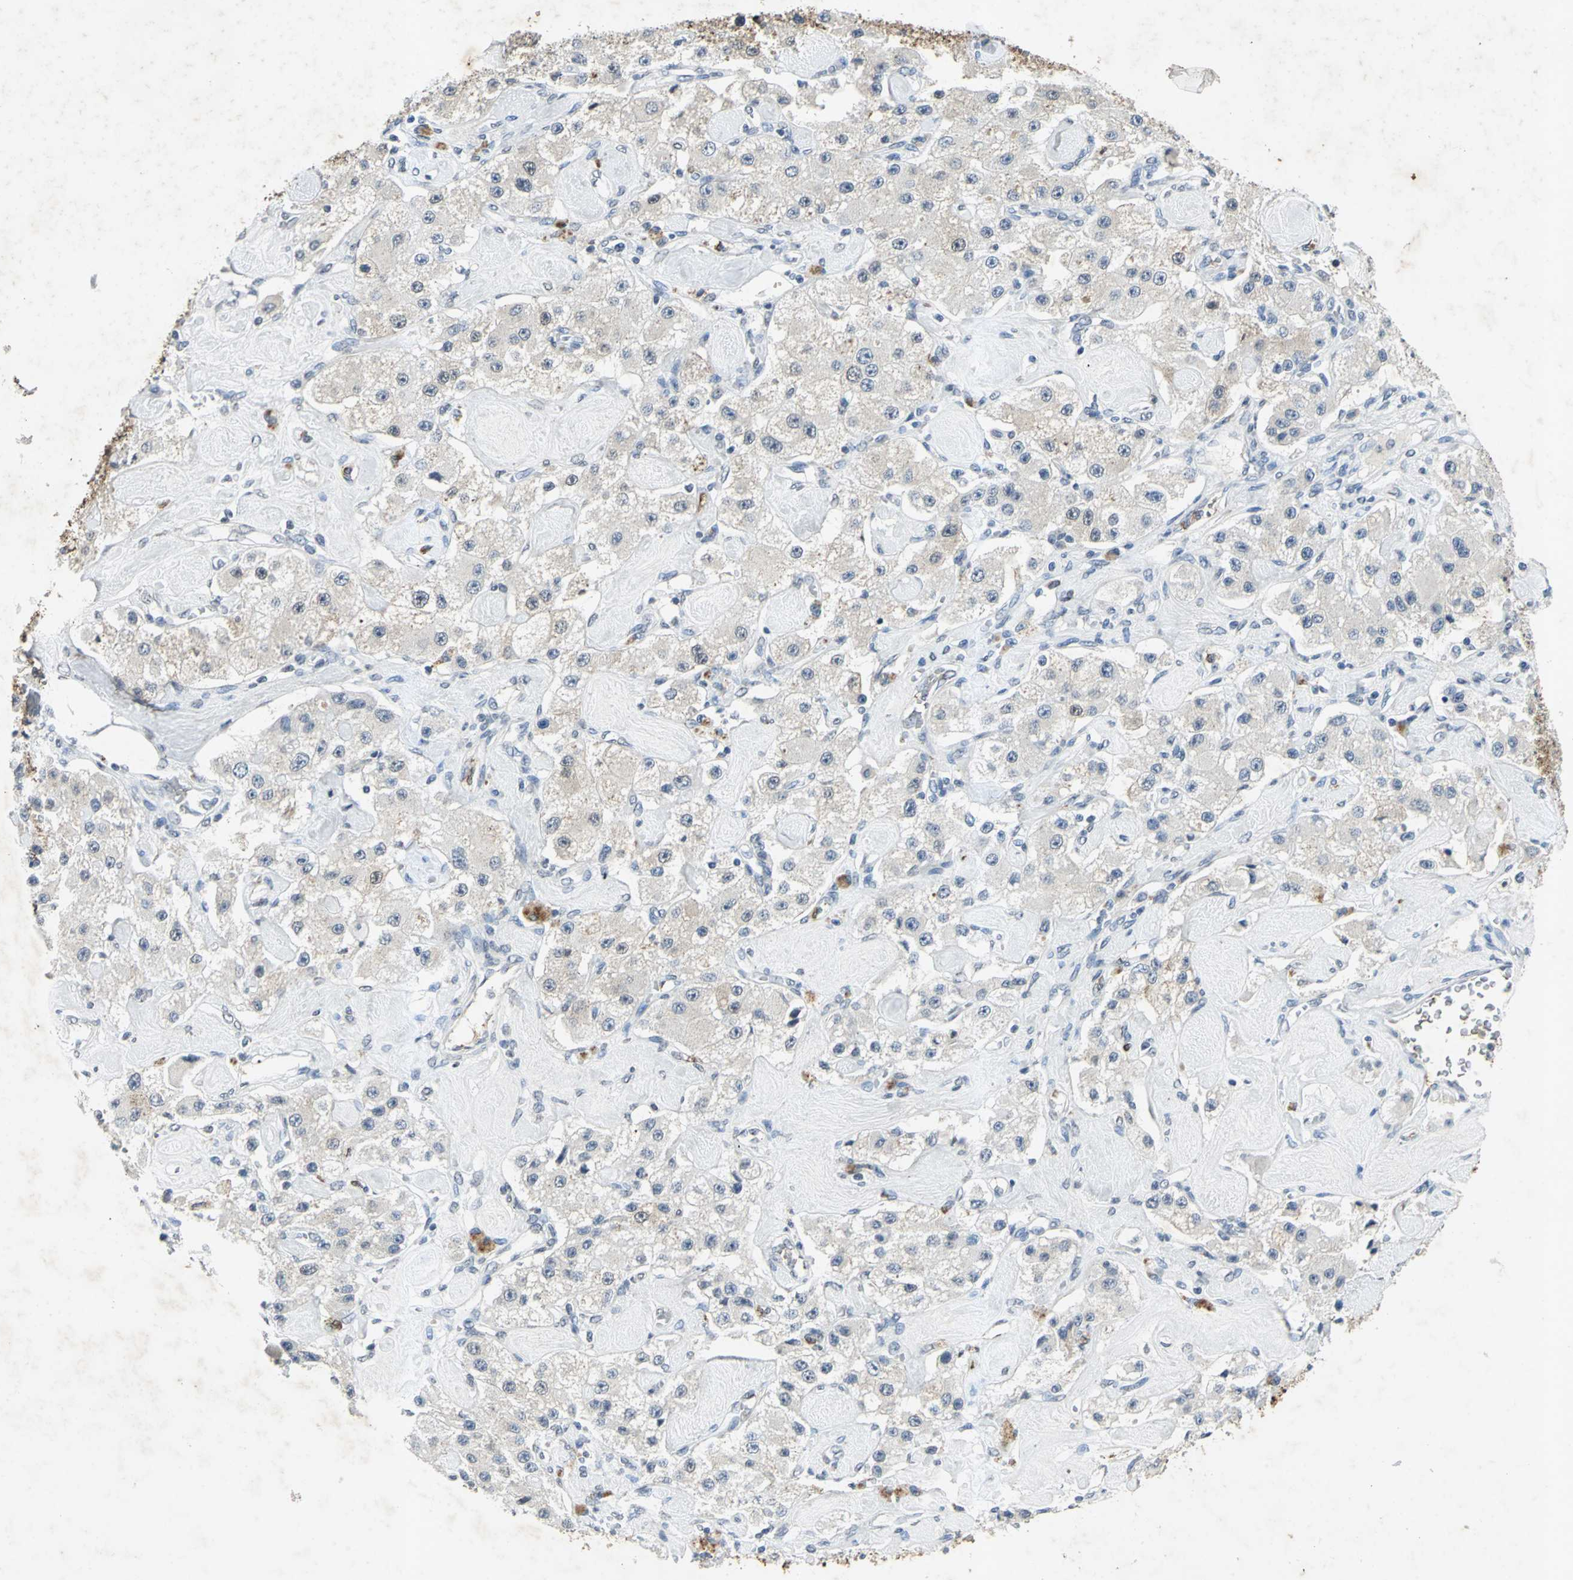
{"staining": {"intensity": "negative", "quantity": "none", "location": "none"}, "tissue": "carcinoid", "cell_type": "Tumor cells", "image_type": "cancer", "snomed": [{"axis": "morphology", "description": "Carcinoid, malignant, NOS"}, {"axis": "topography", "description": "Pancreas"}], "caption": "The IHC micrograph has no significant staining in tumor cells of carcinoid (malignant) tissue. Nuclei are stained in blue.", "gene": "CAMK2B", "patient": {"sex": "male", "age": 41}}